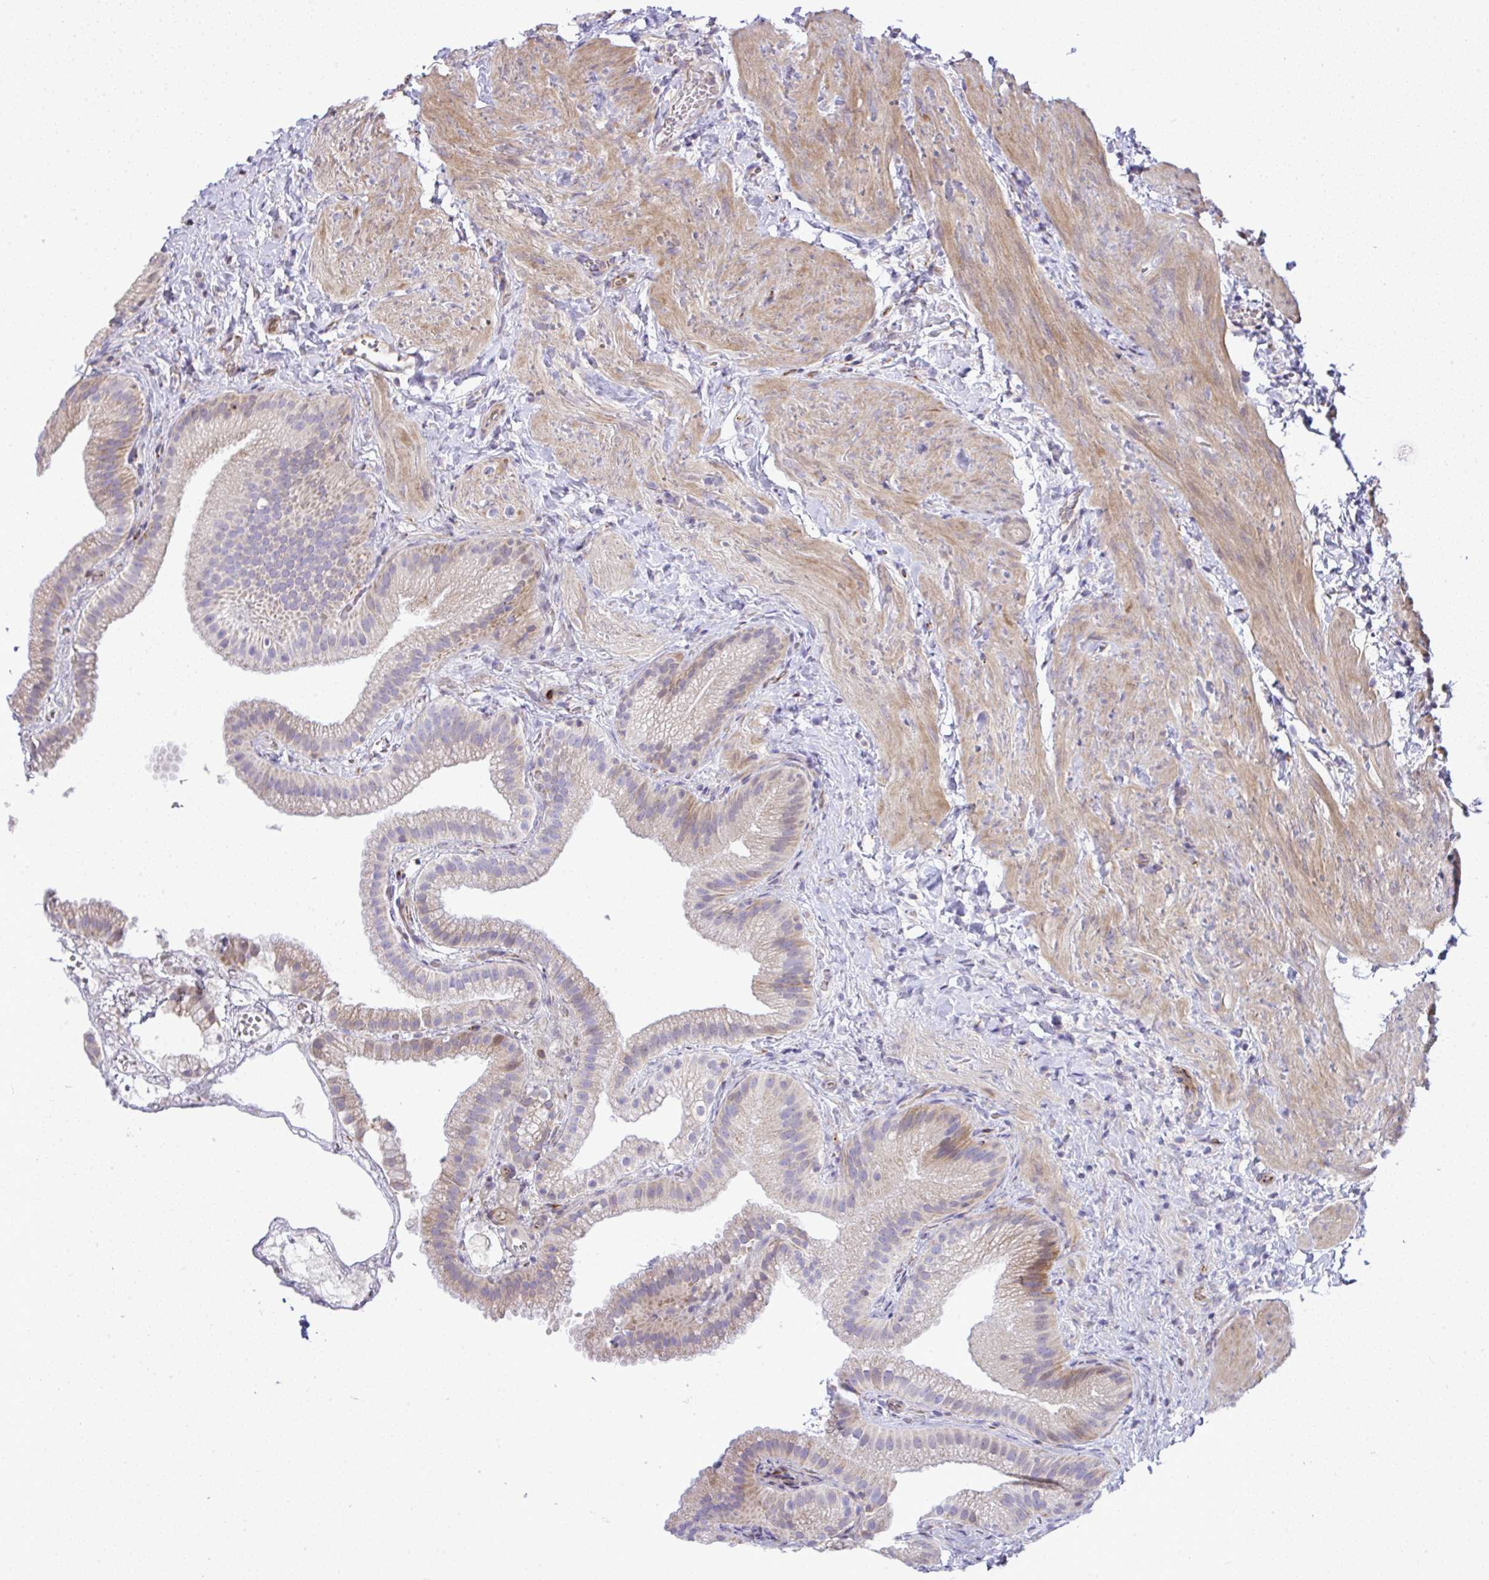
{"staining": {"intensity": "weak", "quantity": "<25%", "location": "cytoplasmic/membranous"}, "tissue": "gallbladder", "cell_type": "Glandular cells", "image_type": "normal", "snomed": [{"axis": "morphology", "description": "Normal tissue, NOS"}, {"axis": "topography", "description": "Gallbladder"}], "caption": "Human gallbladder stained for a protein using IHC shows no staining in glandular cells.", "gene": "GRID2", "patient": {"sex": "female", "age": 63}}